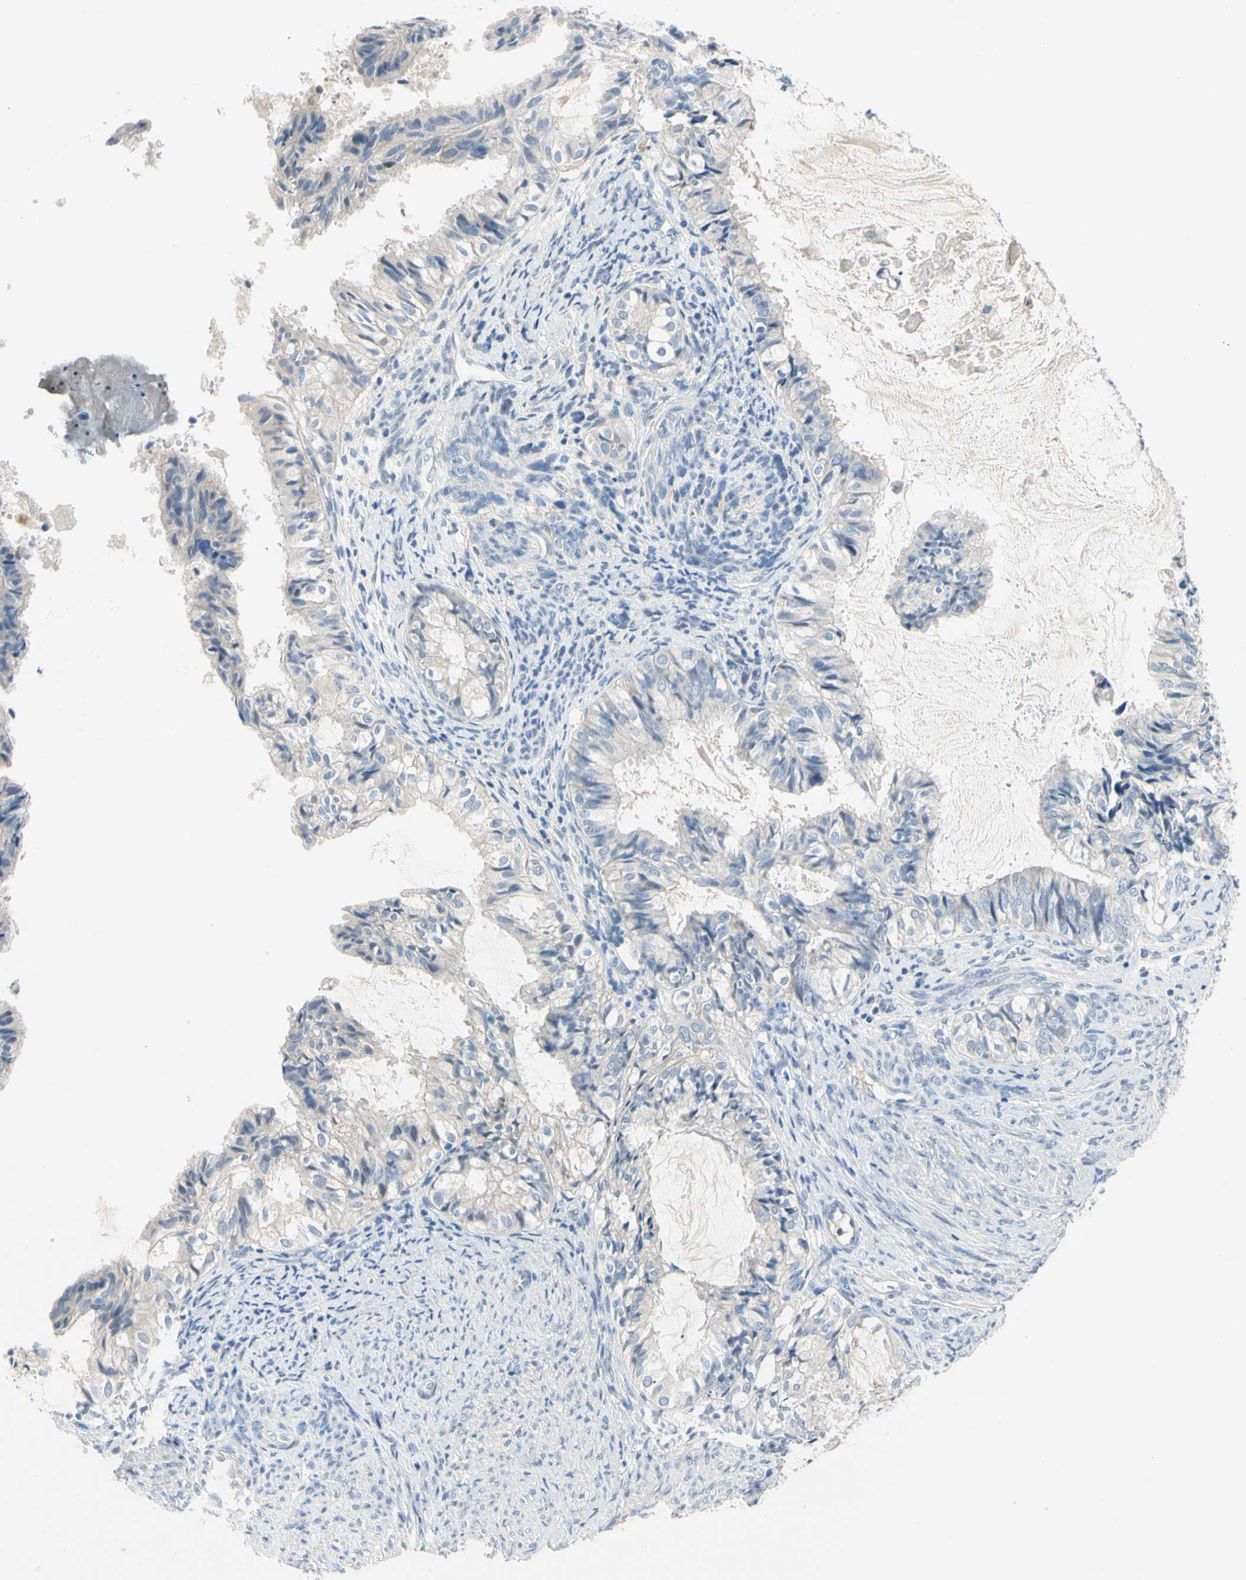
{"staining": {"intensity": "negative", "quantity": "none", "location": "none"}, "tissue": "cervical cancer", "cell_type": "Tumor cells", "image_type": "cancer", "snomed": [{"axis": "morphology", "description": "Normal tissue, NOS"}, {"axis": "morphology", "description": "Adenocarcinoma, NOS"}, {"axis": "topography", "description": "Cervix"}, {"axis": "topography", "description": "Endometrium"}], "caption": "Histopathology image shows no significant protein expression in tumor cells of adenocarcinoma (cervical).", "gene": "MARK1", "patient": {"sex": "female", "age": 86}}